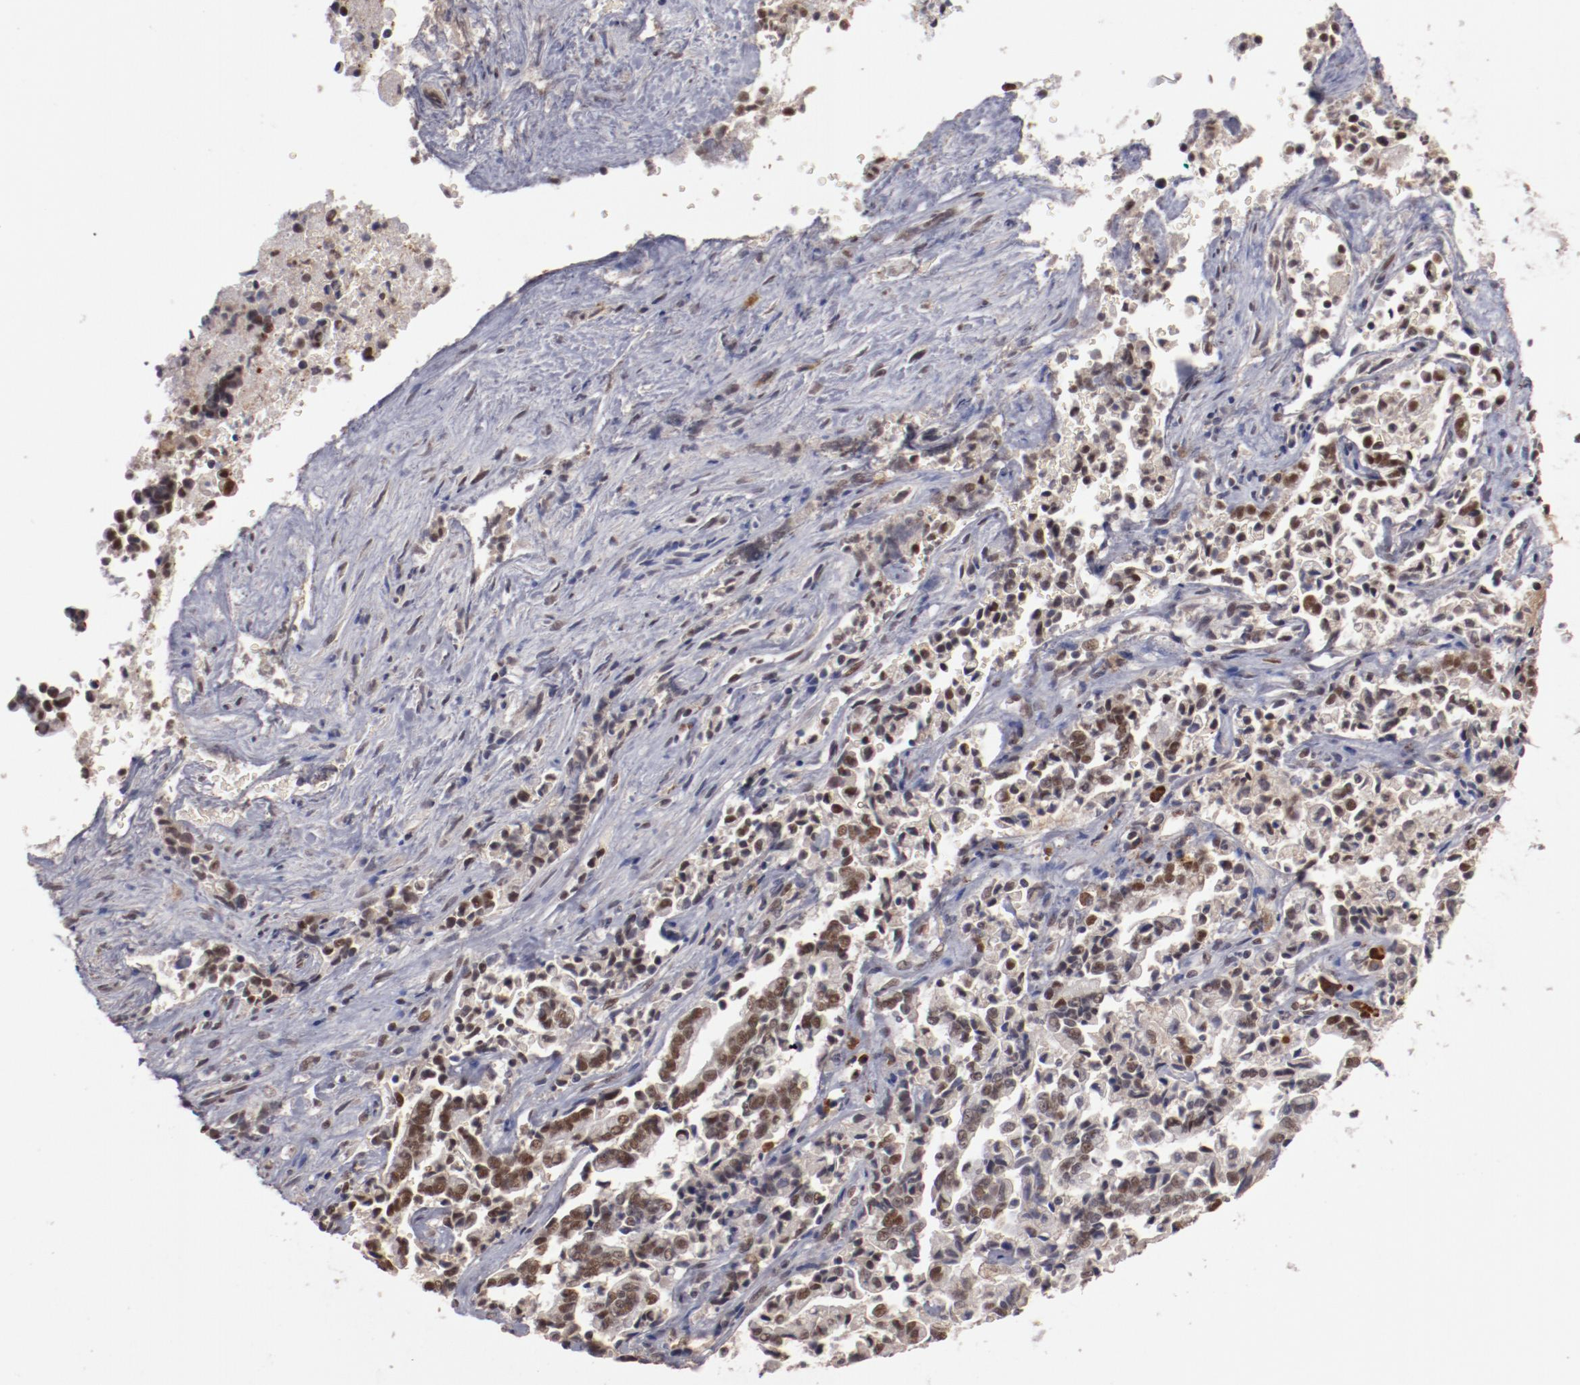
{"staining": {"intensity": "moderate", "quantity": "25%-75%", "location": "nuclear"}, "tissue": "liver cancer", "cell_type": "Tumor cells", "image_type": "cancer", "snomed": [{"axis": "morphology", "description": "Cholangiocarcinoma"}, {"axis": "topography", "description": "Liver"}], "caption": "Tumor cells demonstrate moderate nuclear staining in about 25%-75% of cells in liver cancer (cholangiocarcinoma).", "gene": "NFE2", "patient": {"sex": "male", "age": 57}}